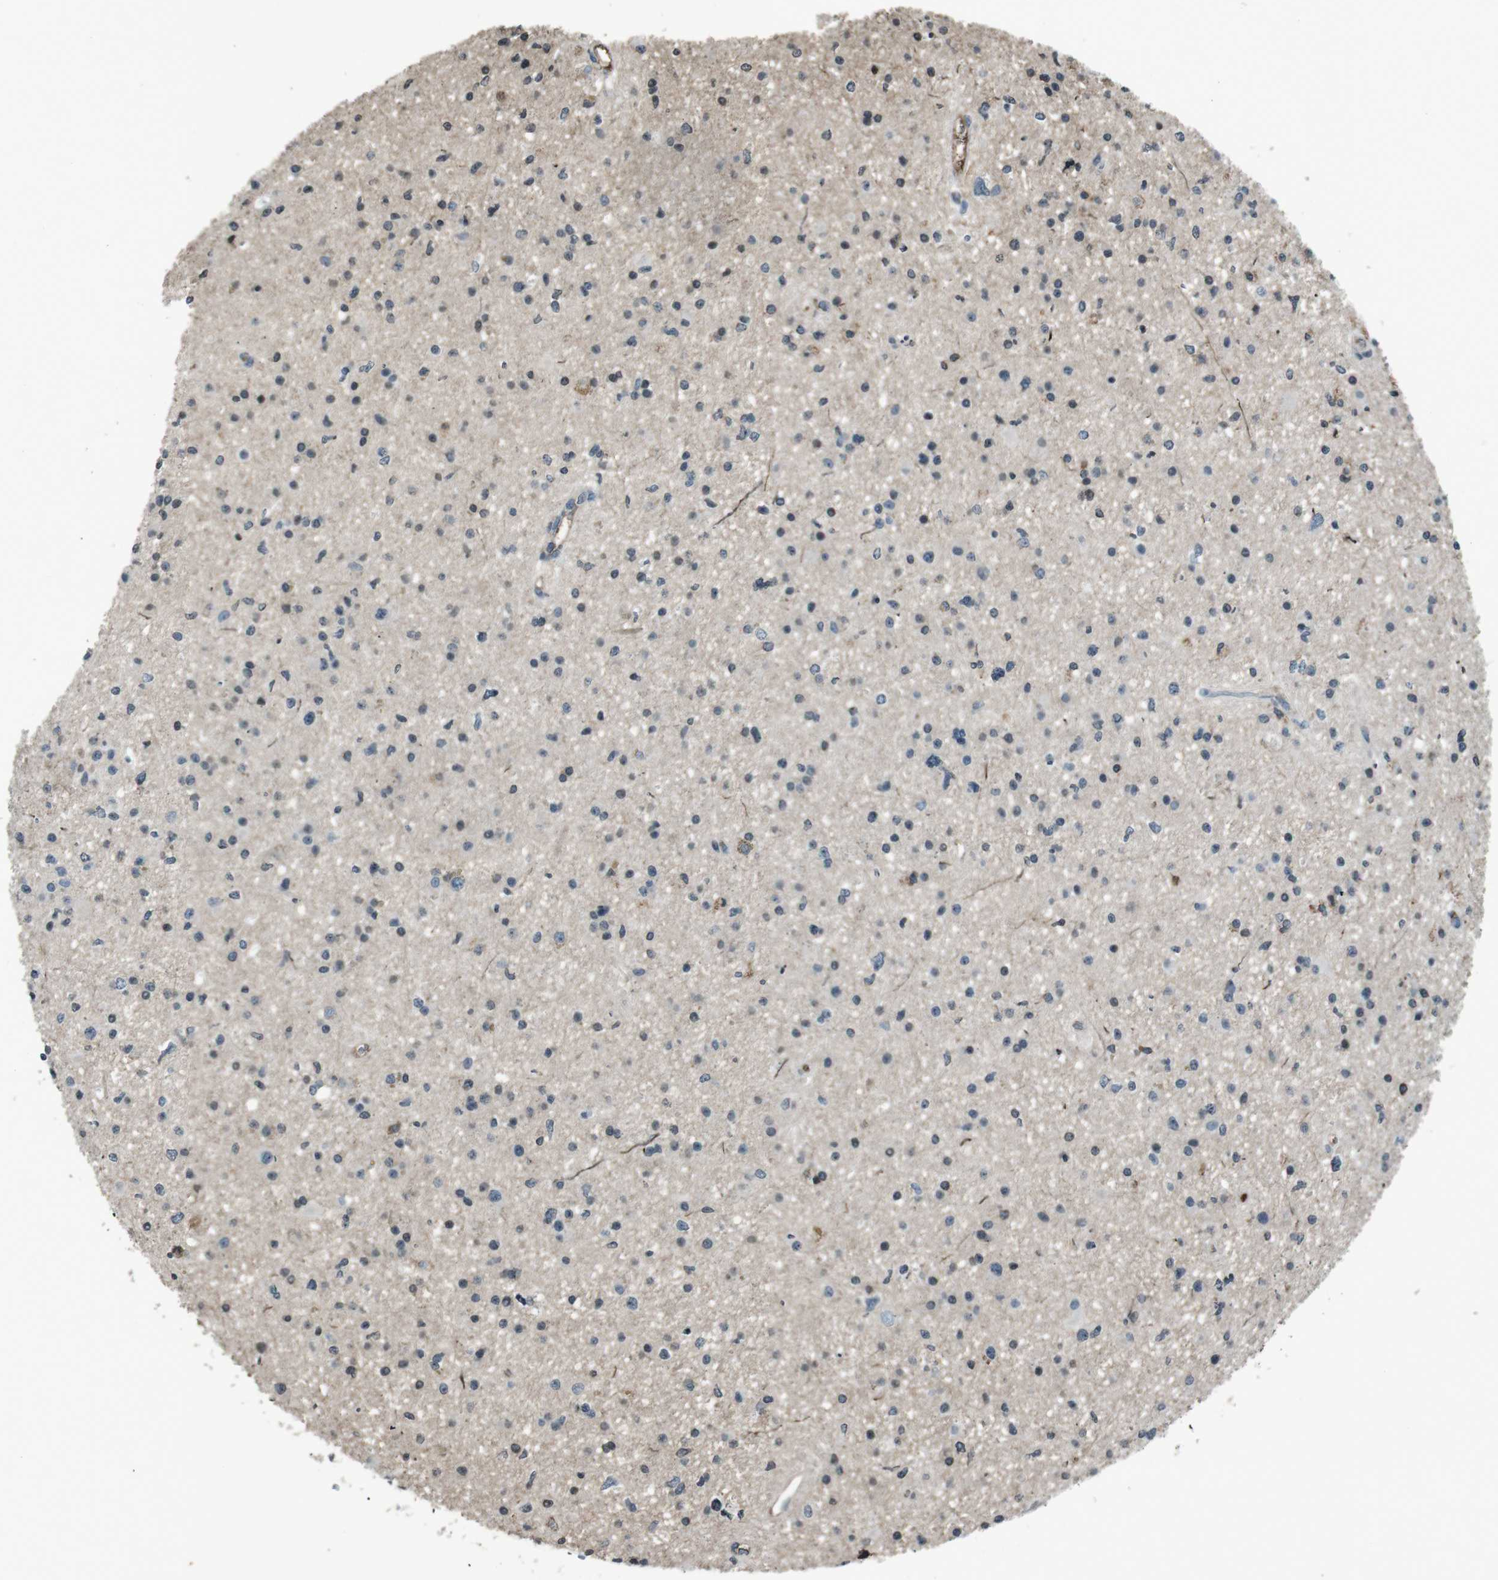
{"staining": {"intensity": "negative", "quantity": "none", "location": "none"}, "tissue": "glioma", "cell_type": "Tumor cells", "image_type": "cancer", "snomed": [{"axis": "morphology", "description": "Glioma, malignant, High grade"}, {"axis": "topography", "description": "Brain"}], "caption": "Immunohistochemical staining of human malignant glioma (high-grade) shows no significant expression in tumor cells.", "gene": "UGT1A6", "patient": {"sex": "male", "age": 33}}